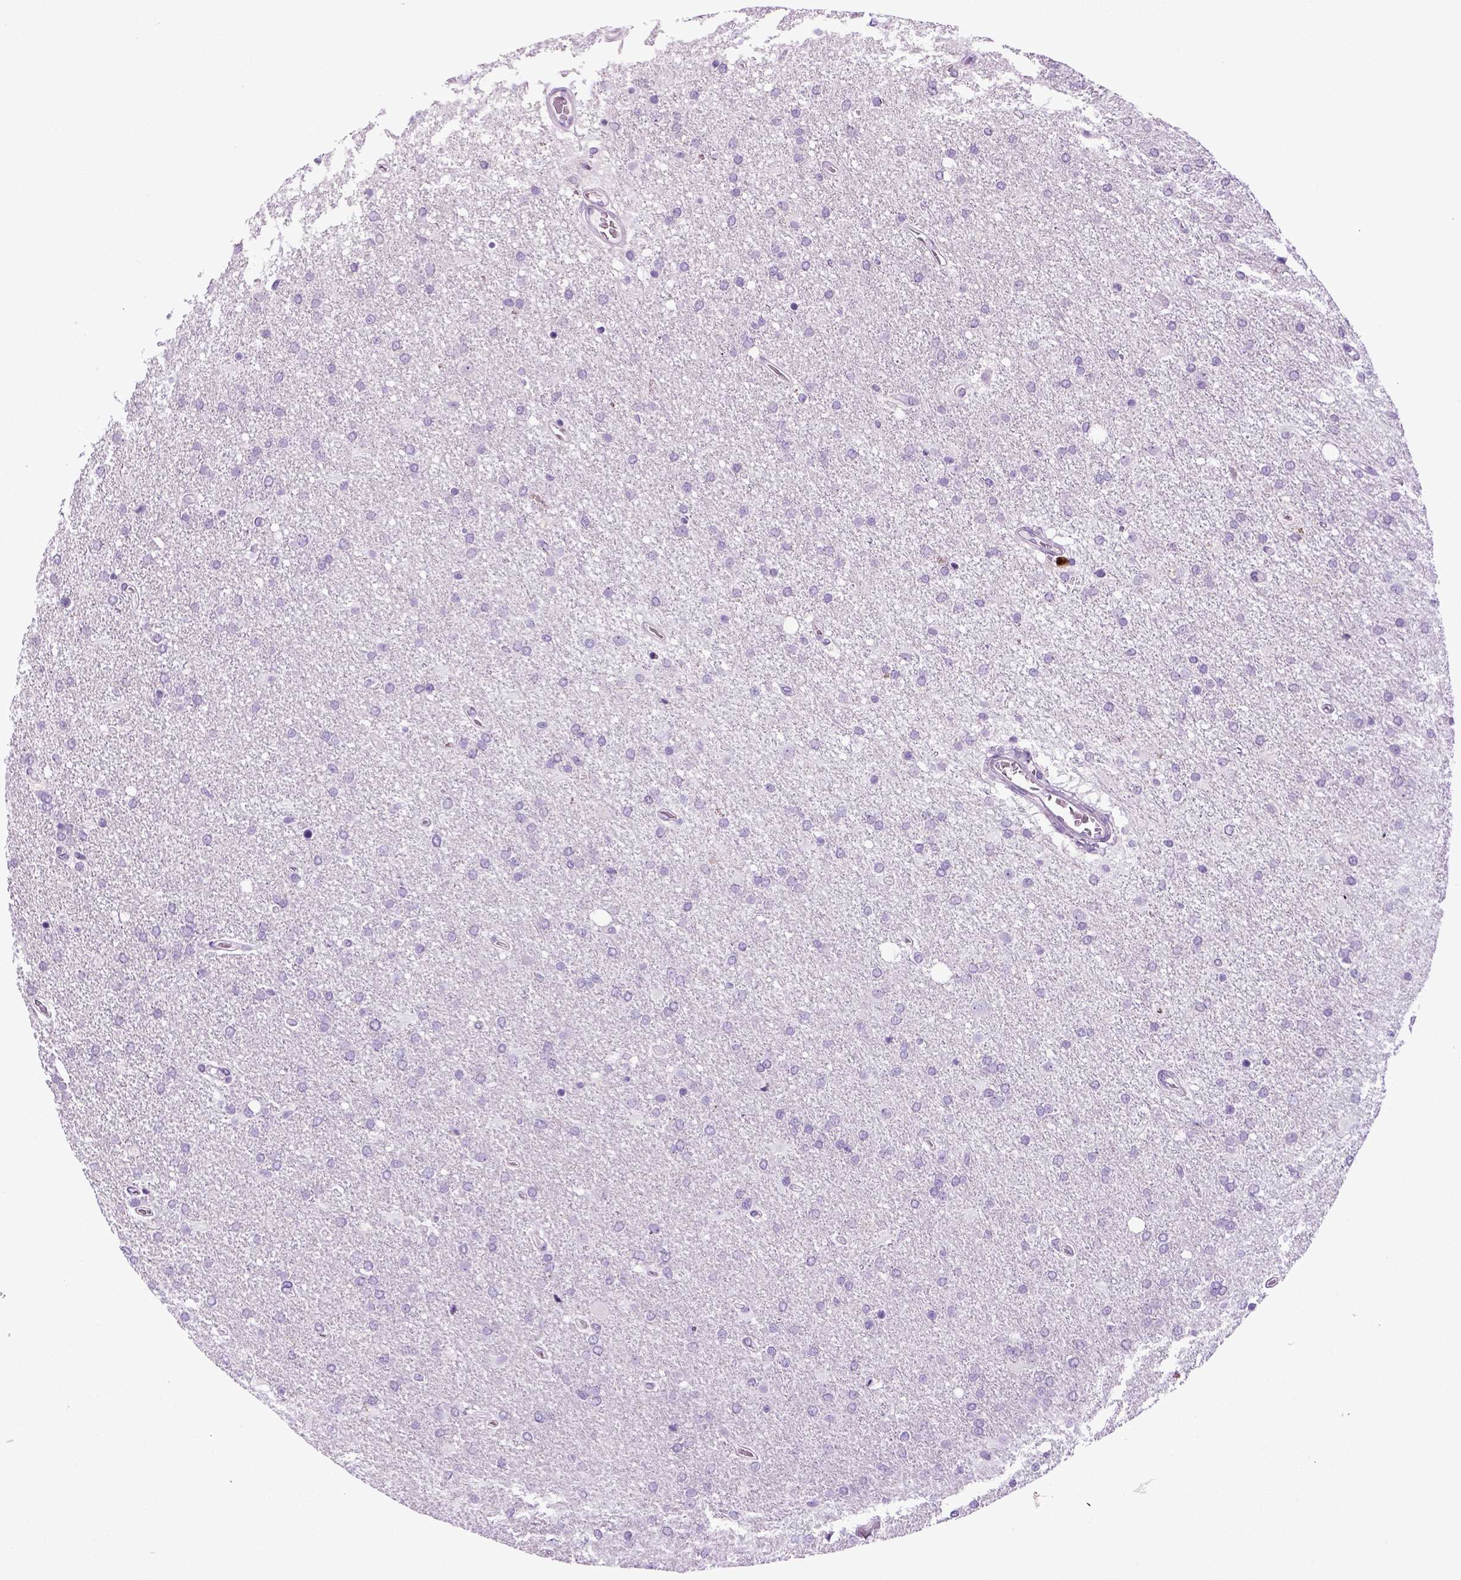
{"staining": {"intensity": "negative", "quantity": "none", "location": "none"}, "tissue": "glioma", "cell_type": "Tumor cells", "image_type": "cancer", "snomed": [{"axis": "morphology", "description": "Glioma, malignant, High grade"}, {"axis": "topography", "description": "Cerebral cortex"}], "caption": "Tumor cells show no significant protein expression in glioma.", "gene": "HMCN2", "patient": {"sex": "male", "age": 70}}